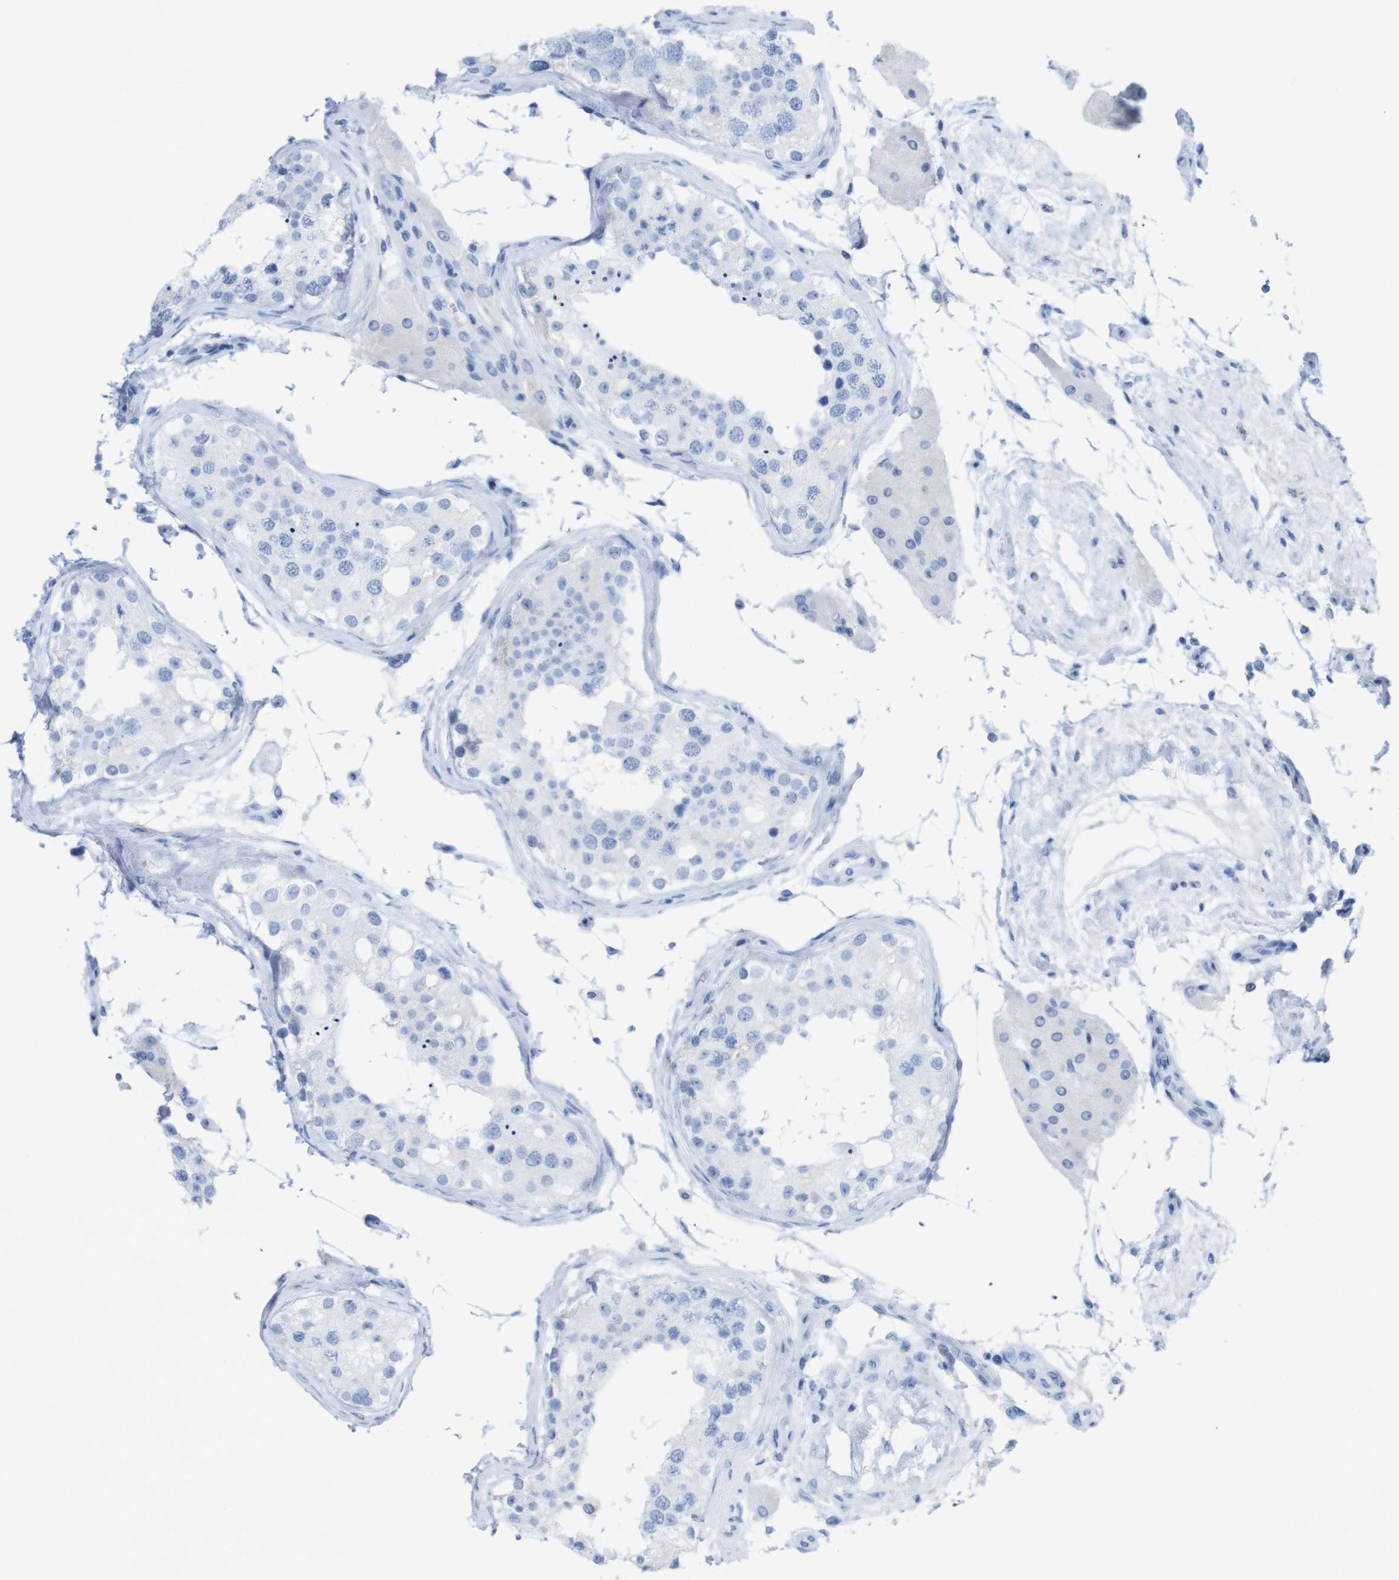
{"staining": {"intensity": "negative", "quantity": "none", "location": "none"}, "tissue": "testis", "cell_type": "Cells in seminiferous ducts", "image_type": "normal", "snomed": [{"axis": "morphology", "description": "Normal tissue, NOS"}, {"axis": "topography", "description": "Testis"}], "caption": "Human testis stained for a protein using immunohistochemistry (IHC) displays no expression in cells in seminiferous ducts.", "gene": "MYH7", "patient": {"sex": "male", "age": 68}}